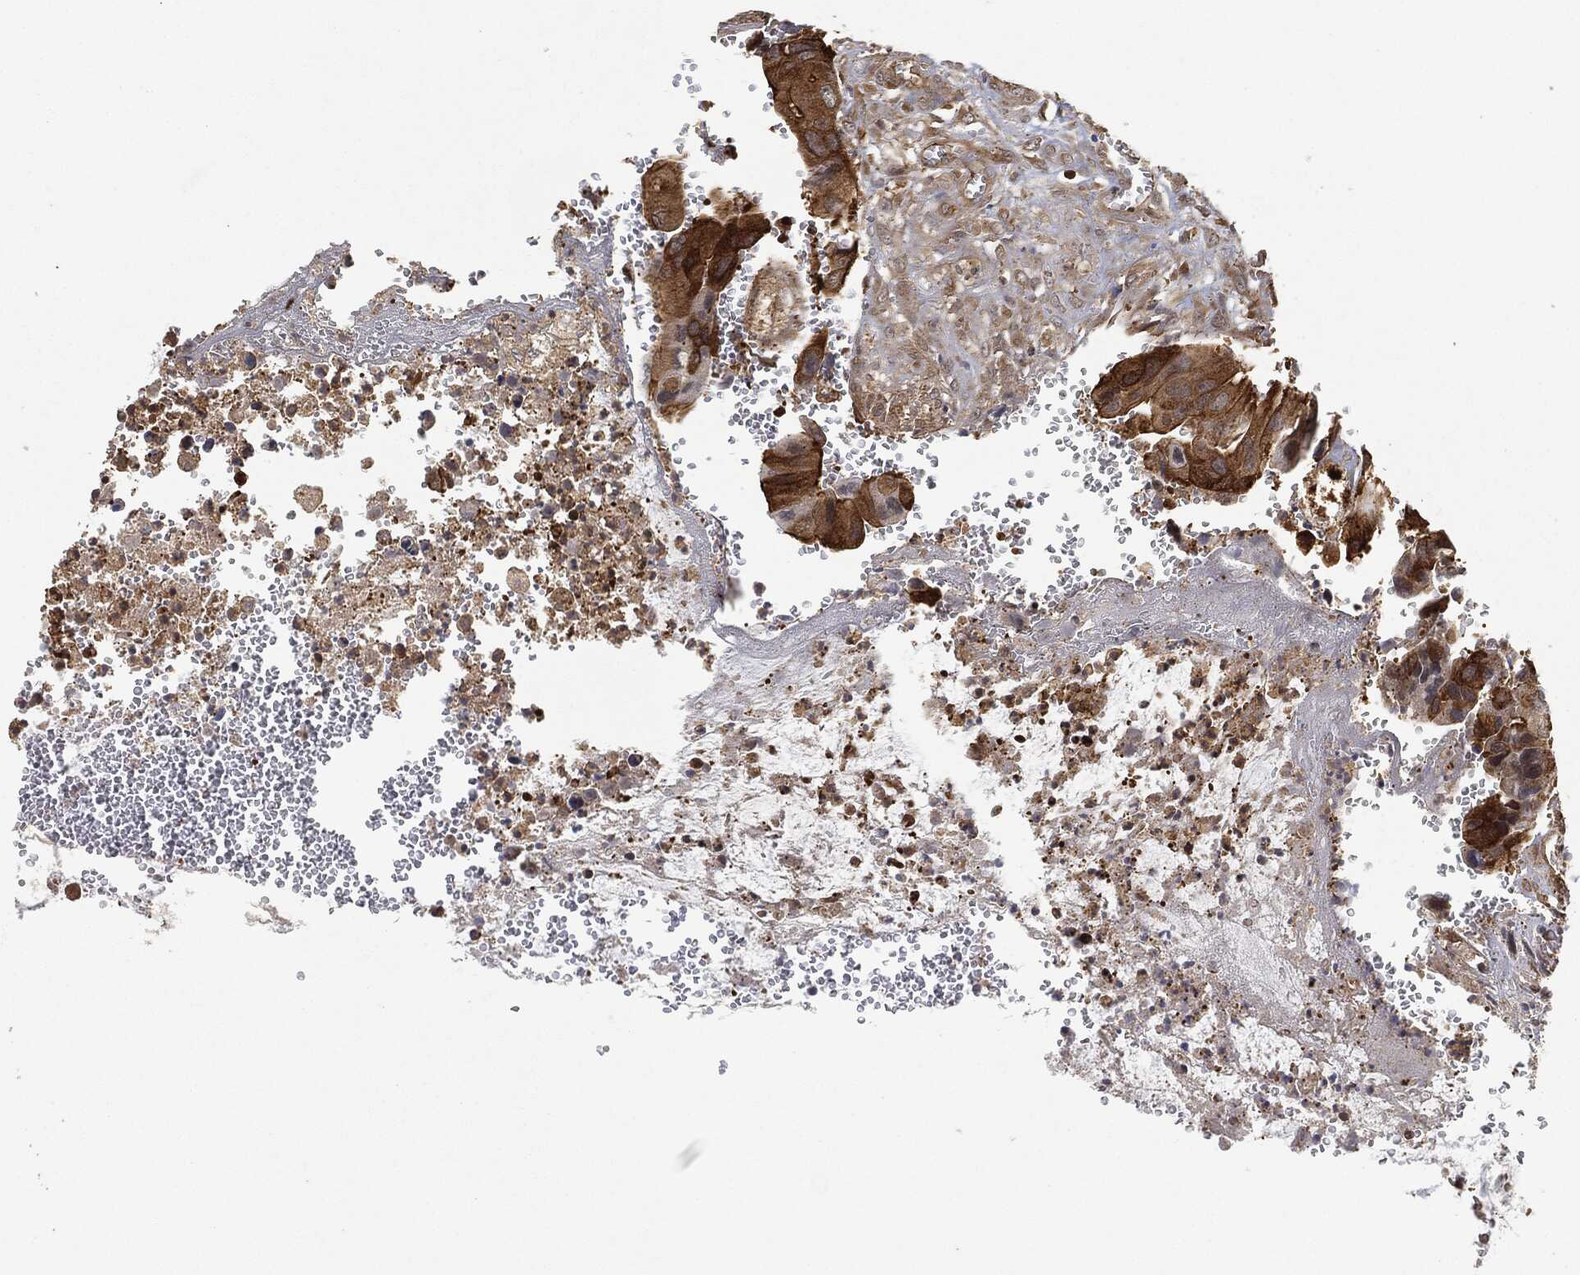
{"staining": {"intensity": "strong", "quantity": "25%-75%", "location": "cytoplasmic/membranous"}, "tissue": "colorectal cancer", "cell_type": "Tumor cells", "image_type": "cancer", "snomed": [{"axis": "morphology", "description": "Adenocarcinoma, NOS"}, {"axis": "topography", "description": "Colon"}], "caption": "Immunohistochemical staining of adenocarcinoma (colorectal) shows high levels of strong cytoplasmic/membranous positivity in approximately 25%-75% of tumor cells. (DAB = brown stain, brightfield microscopy at high magnification).", "gene": "TPT1", "patient": {"sex": "female", "age": 78}}